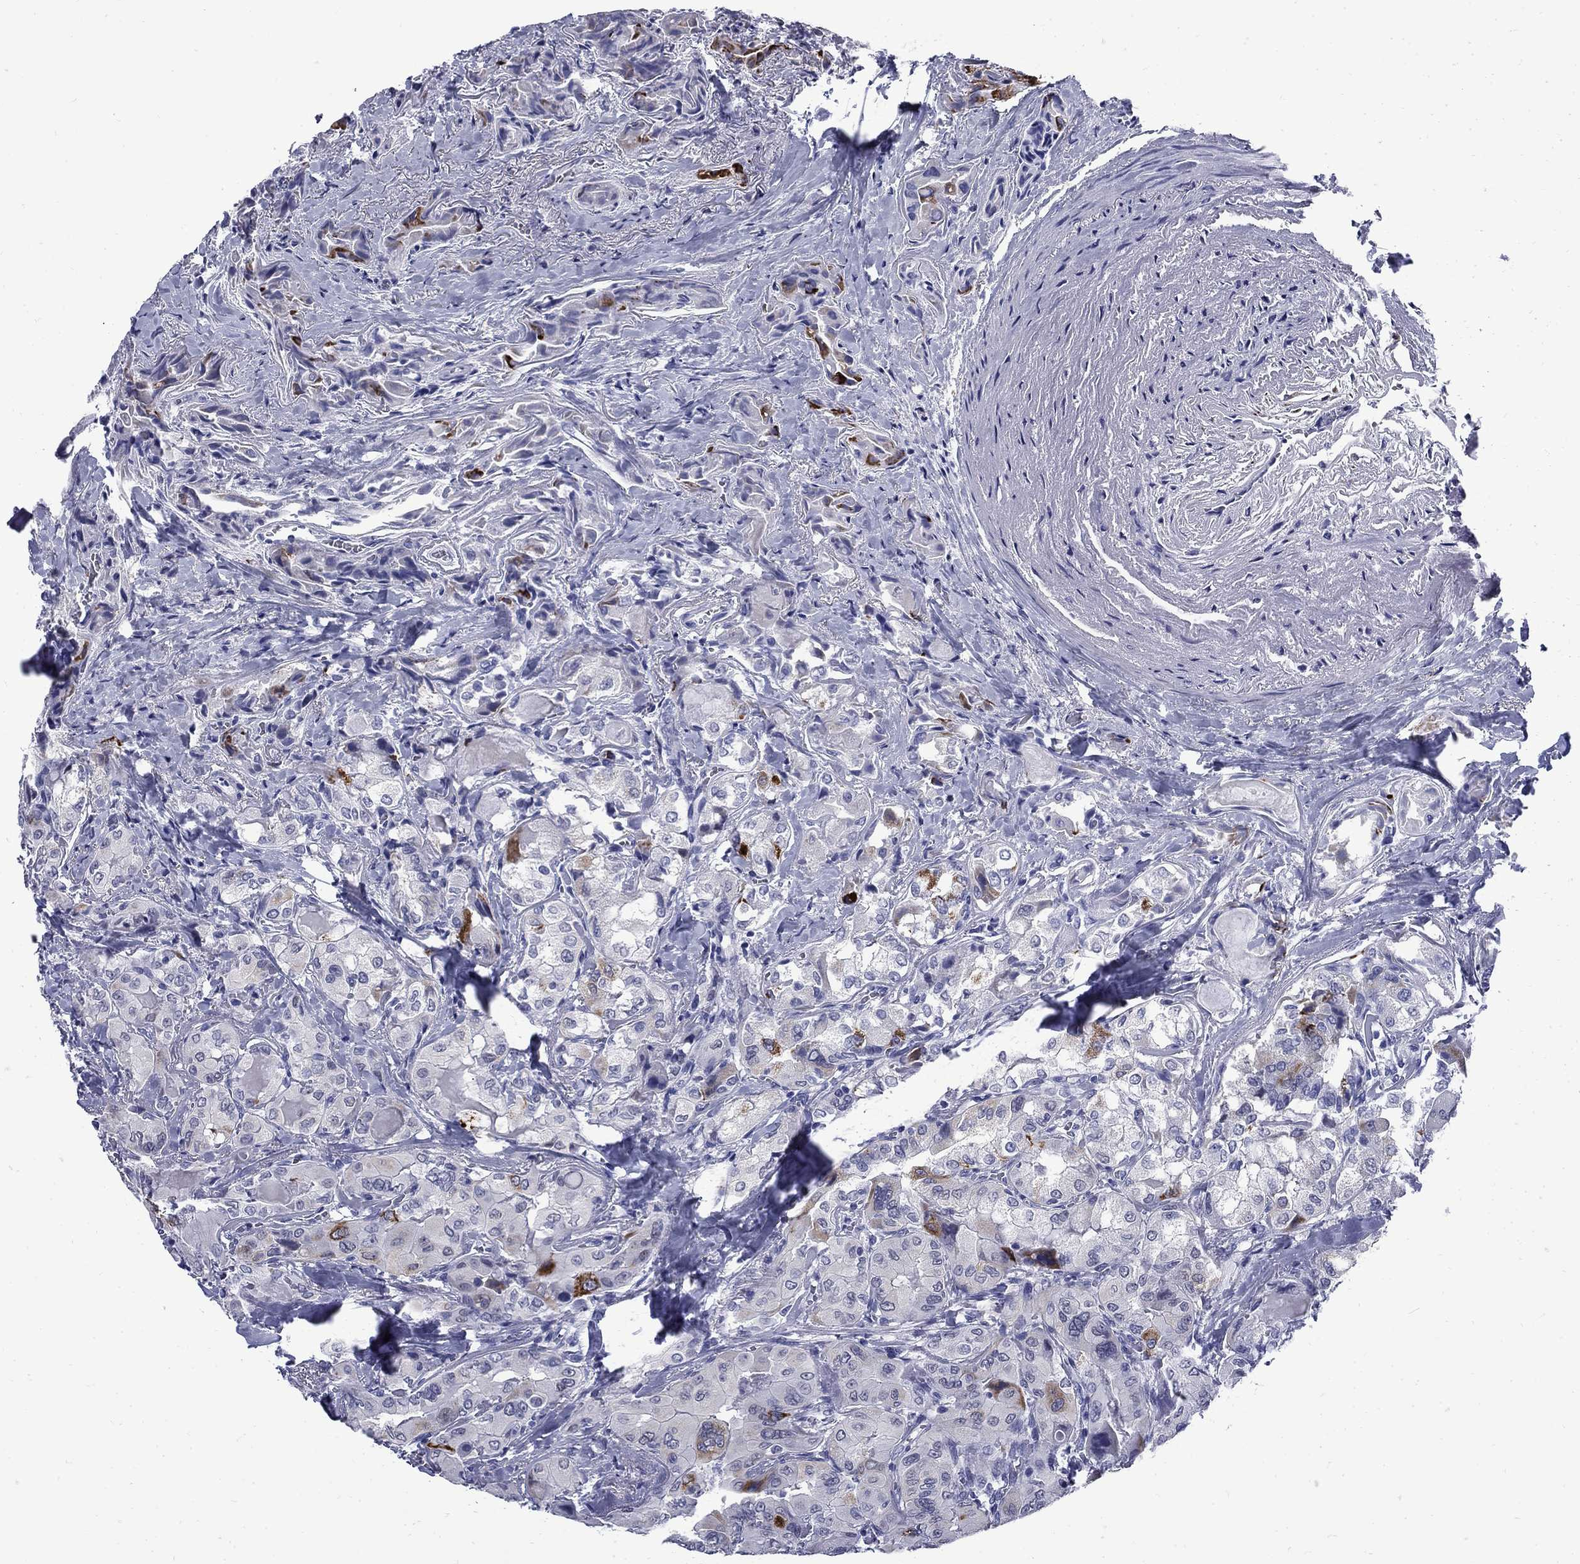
{"staining": {"intensity": "negative", "quantity": "none", "location": "none"}, "tissue": "thyroid cancer", "cell_type": "Tumor cells", "image_type": "cancer", "snomed": [{"axis": "morphology", "description": "Normal tissue, NOS"}, {"axis": "morphology", "description": "Papillary adenocarcinoma, NOS"}, {"axis": "topography", "description": "Thyroid gland"}], "caption": "Tumor cells show no significant protein staining in papillary adenocarcinoma (thyroid).", "gene": "MGARP", "patient": {"sex": "female", "age": 66}}